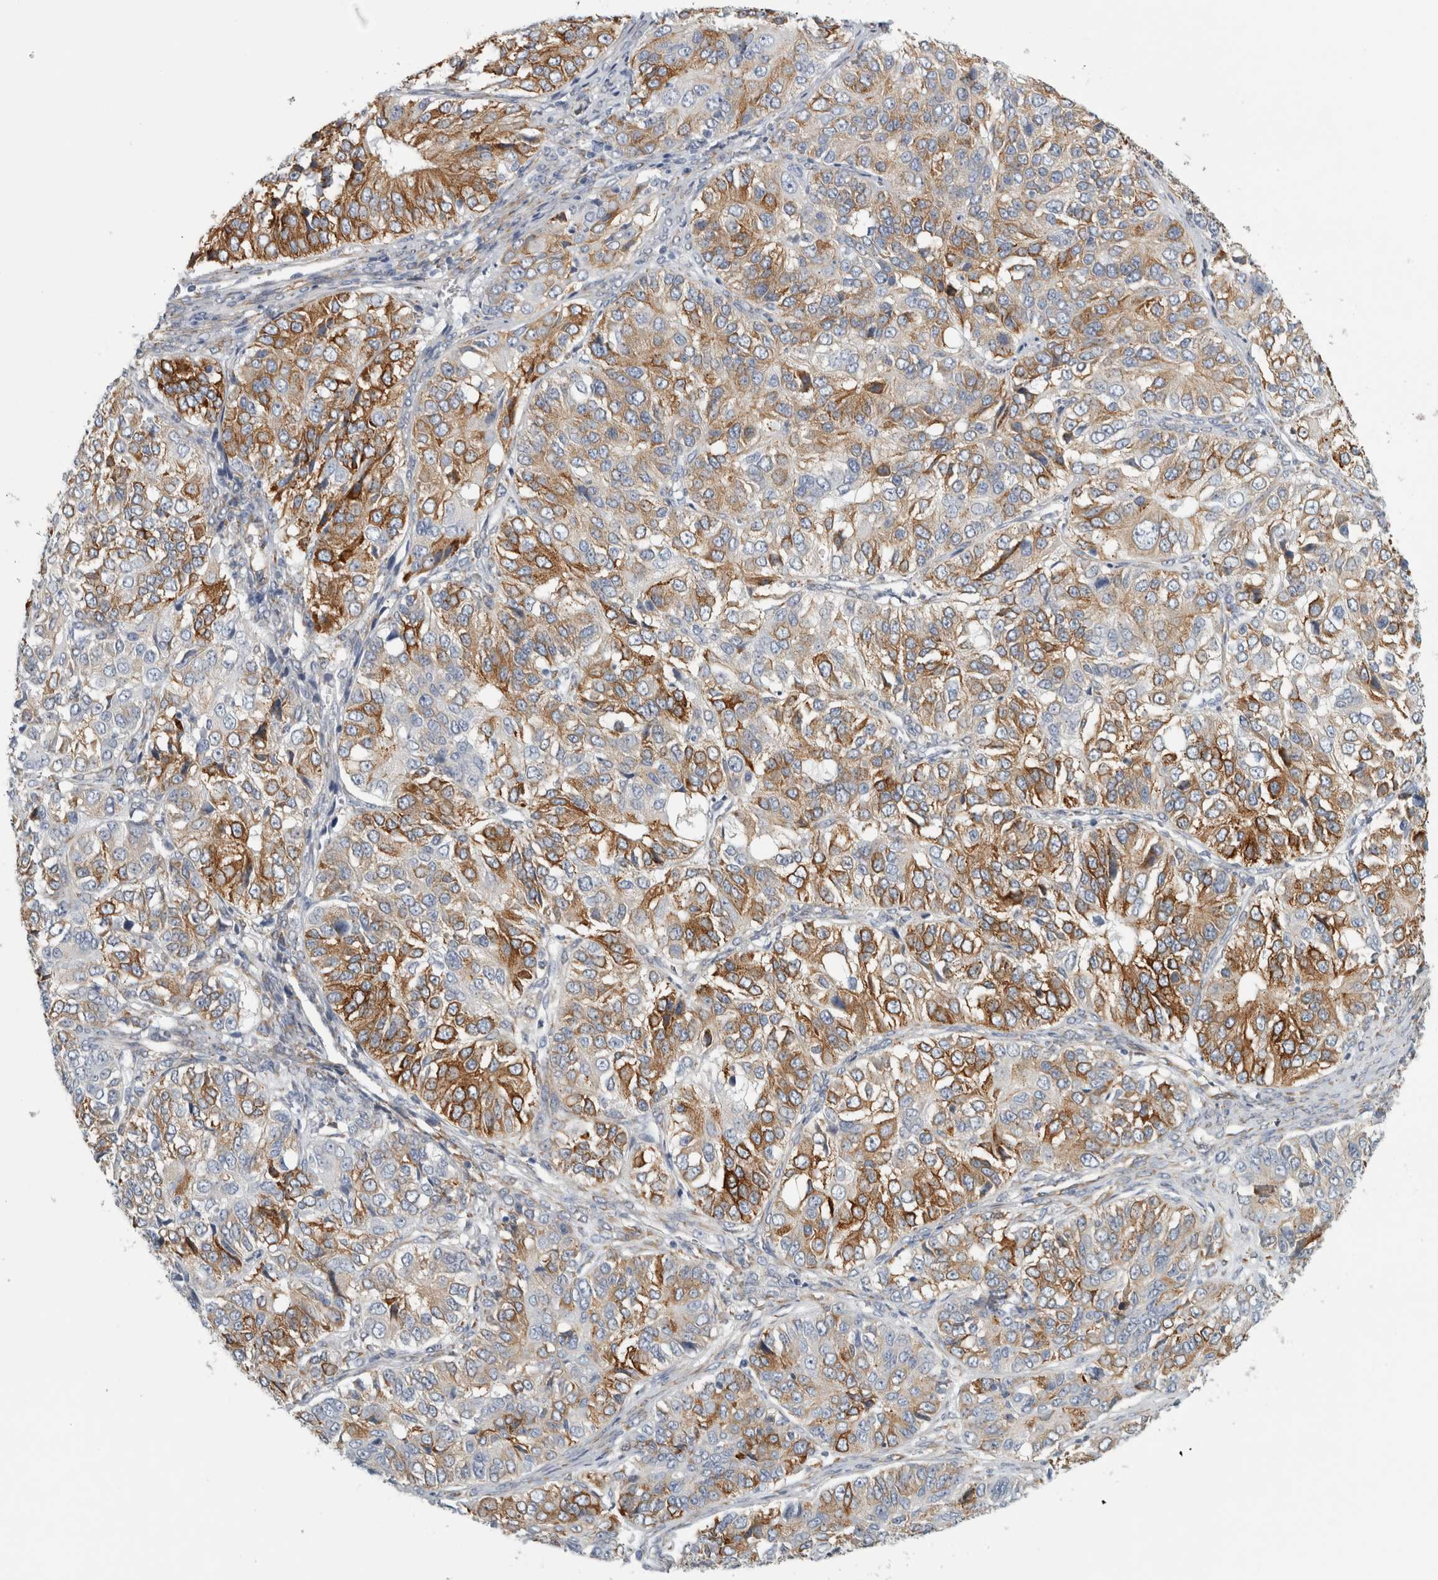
{"staining": {"intensity": "moderate", "quantity": ">75%", "location": "cytoplasmic/membranous"}, "tissue": "ovarian cancer", "cell_type": "Tumor cells", "image_type": "cancer", "snomed": [{"axis": "morphology", "description": "Carcinoma, endometroid"}, {"axis": "topography", "description": "Ovary"}], "caption": "Immunohistochemical staining of human ovarian endometroid carcinoma displays medium levels of moderate cytoplasmic/membranous protein expression in approximately >75% of tumor cells.", "gene": "B3GNT3", "patient": {"sex": "female", "age": 51}}